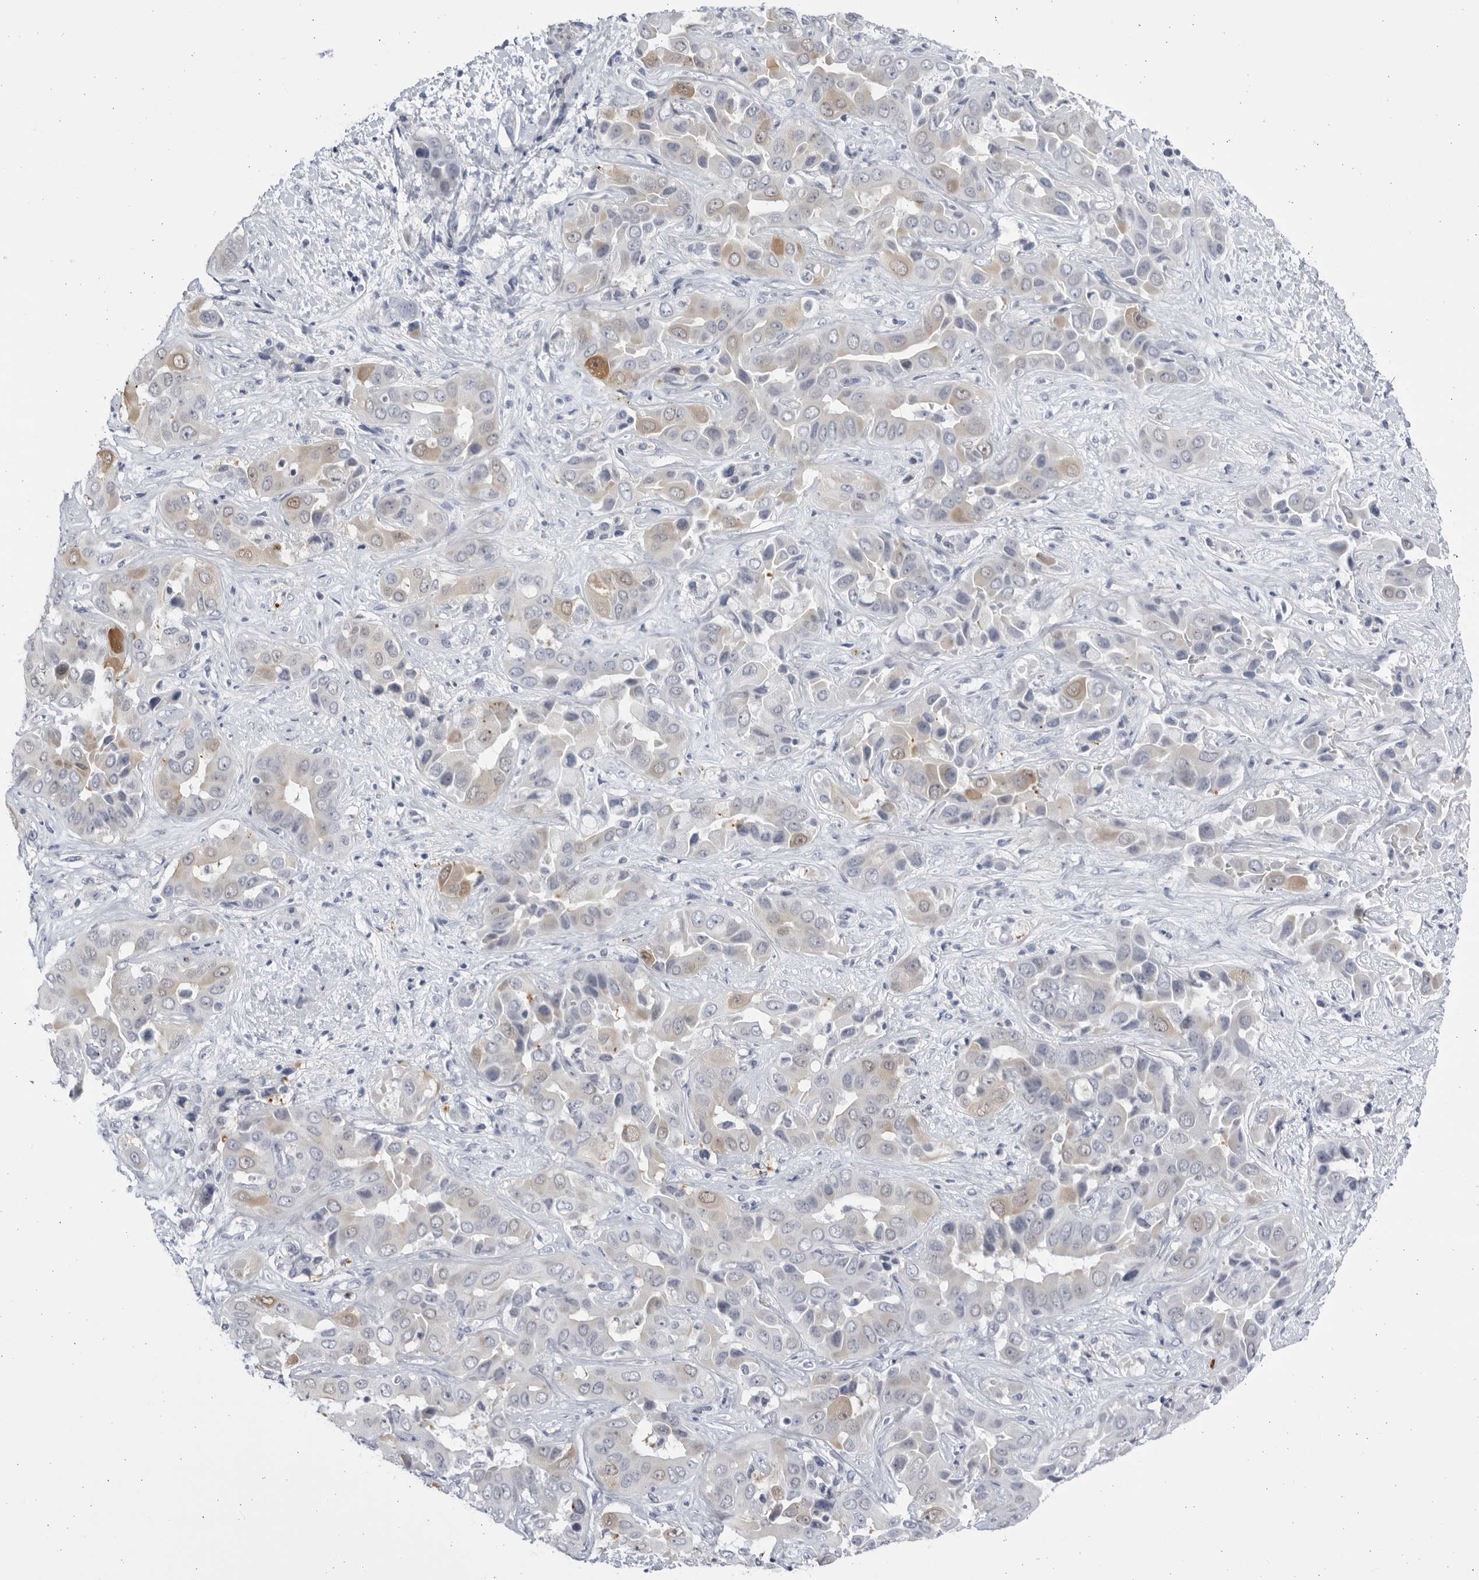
{"staining": {"intensity": "moderate", "quantity": "<25%", "location": "cytoplasmic/membranous"}, "tissue": "liver cancer", "cell_type": "Tumor cells", "image_type": "cancer", "snomed": [{"axis": "morphology", "description": "Cholangiocarcinoma"}, {"axis": "topography", "description": "Liver"}], "caption": "Cholangiocarcinoma (liver) stained with immunohistochemistry (IHC) exhibits moderate cytoplasmic/membranous staining in about <25% of tumor cells.", "gene": "CCDC181", "patient": {"sex": "female", "age": 52}}